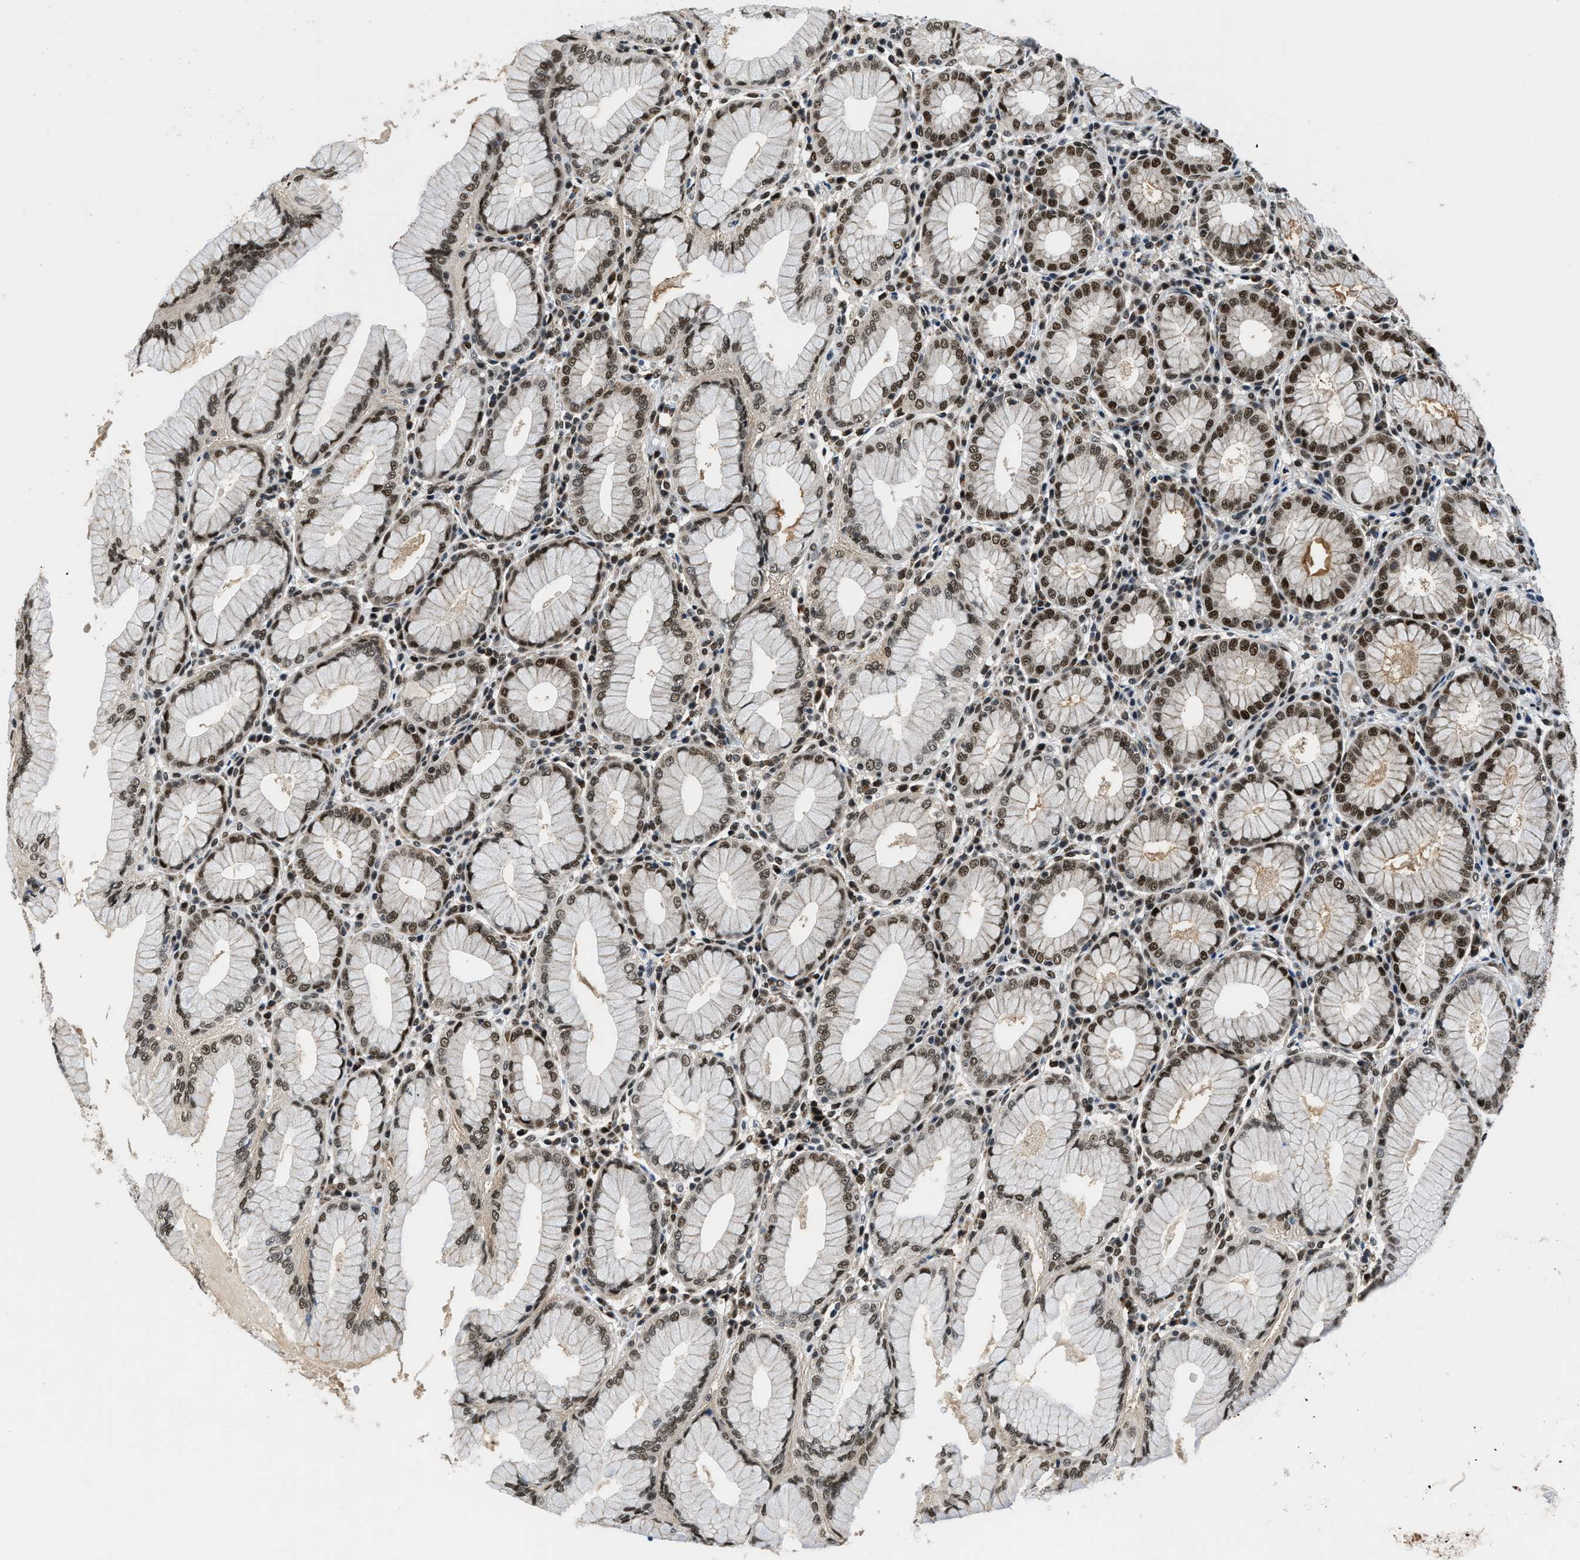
{"staining": {"intensity": "strong", "quantity": "25%-75%", "location": "cytoplasmic/membranous,nuclear"}, "tissue": "stomach", "cell_type": "Glandular cells", "image_type": "normal", "snomed": [{"axis": "morphology", "description": "Normal tissue, NOS"}, {"axis": "topography", "description": "Stomach"}, {"axis": "topography", "description": "Stomach, lower"}], "caption": "Stomach stained with immunohistochemistry shows strong cytoplasmic/membranous,nuclear positivity in about 25%-75% of glandular cells. The protein of interest is stained brown, and the nuclei are stained in blue (DAB (3,3'-diaminobenzidine) IHC with brightfield microscopy, high magnification).", "gene": "KDM3B", "patient": {"sex": "female", "age": 56}}